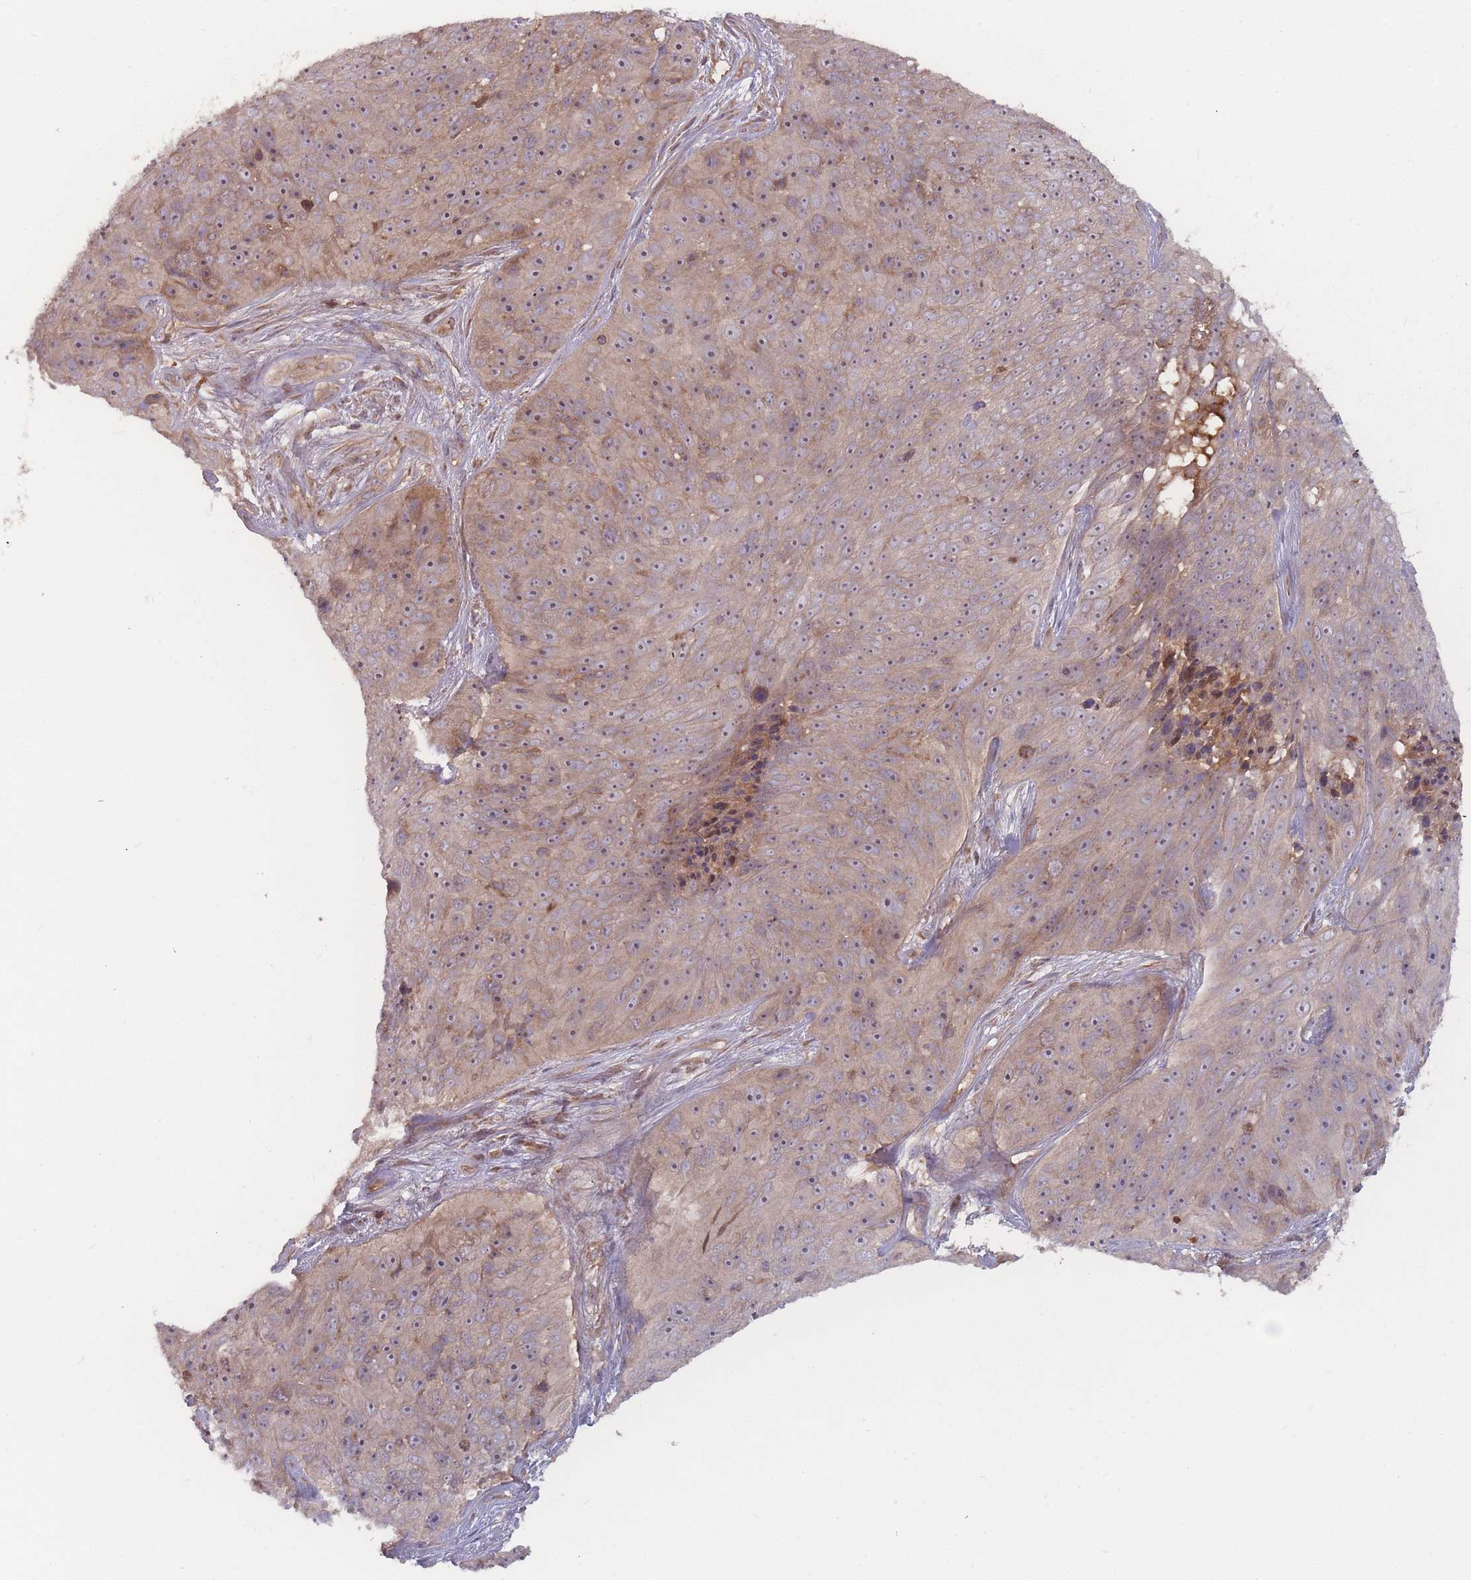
{"staining": {"intensity": "weak", "quantity": "25%-75%", "location": "cytoplasmic/membranous,nuclear"}, "tissue": "skin cancer", "cell_type": "Tumor cells", "image_type": "cancer", "snomed": [{"axis": "morphology", "description": "Squamous cell carcinoma, NOS"}, {"axis": "topography", "description": "Skin"}], "caption": "Human skin squamous cell carcinoma stained for a protein (brown) shows weak cytoplasmic/membranous and nuclear positive staining in approximately 25%-75% of tumor cells.", "gene": "ATP5MG", "patient": {"sex": "female", "age": 87}}